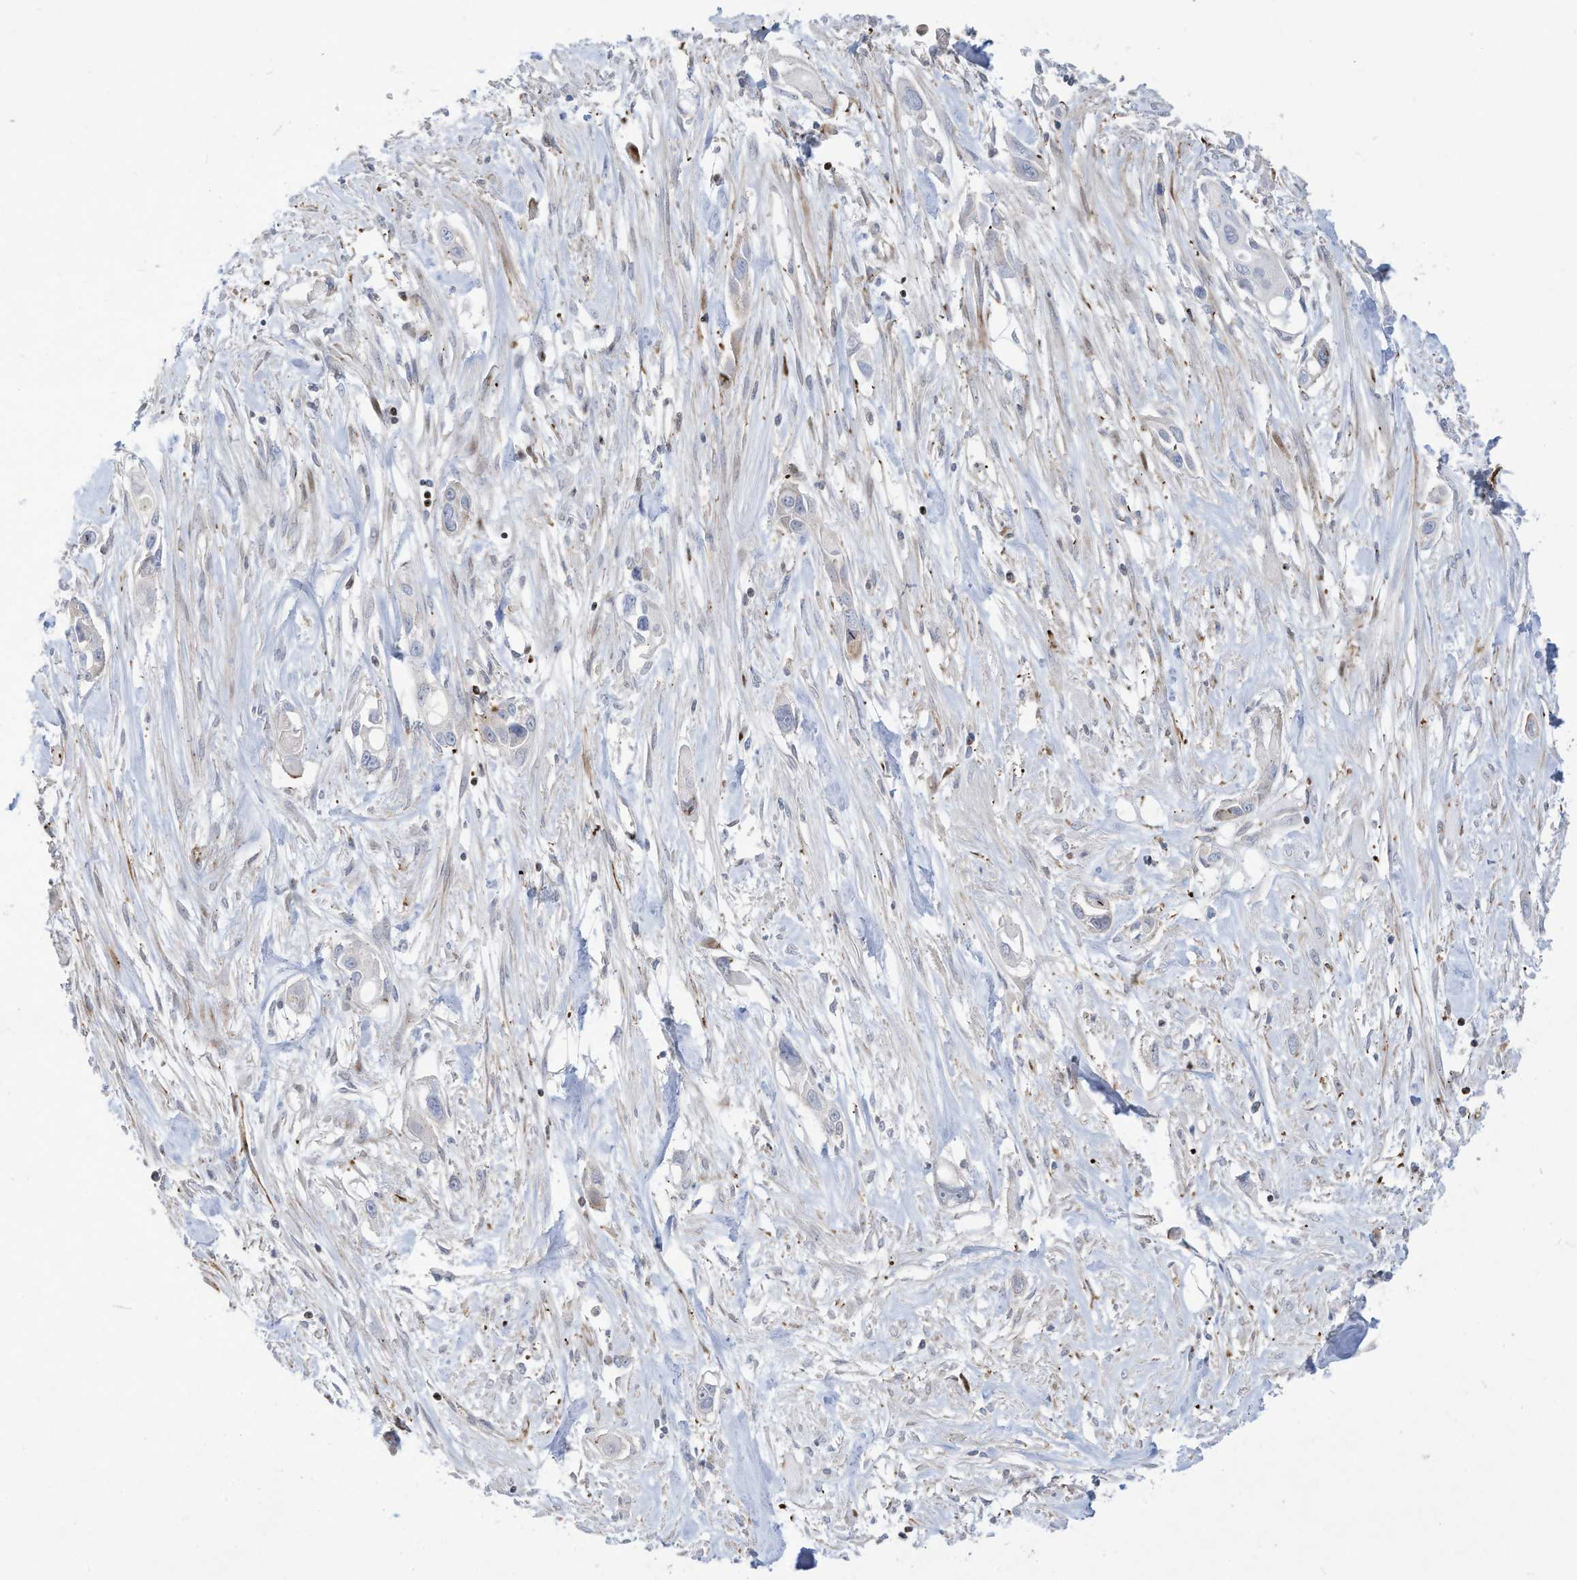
{"staining": {"intensity": "negative", "quantity": "none", "location": "none"}, "tissue": "pancreatic cancer", "cell_type": "Tumor cells", "image_type": "cancer", "snomed": [{"axis": "morphology", "description": "Adenocarcinoma, NOS"}, {"axis": "topography", "description": "Pancreas"}], "caption": "This histopathology image is of pancreatic cancer stained with immunohistochemistry to label a protein in brown with the nuclei are counter-stained blue. There is no staining in tumor cells.", "gene": "THNSL2", "patient": {"sex": "female", "age": 60}}